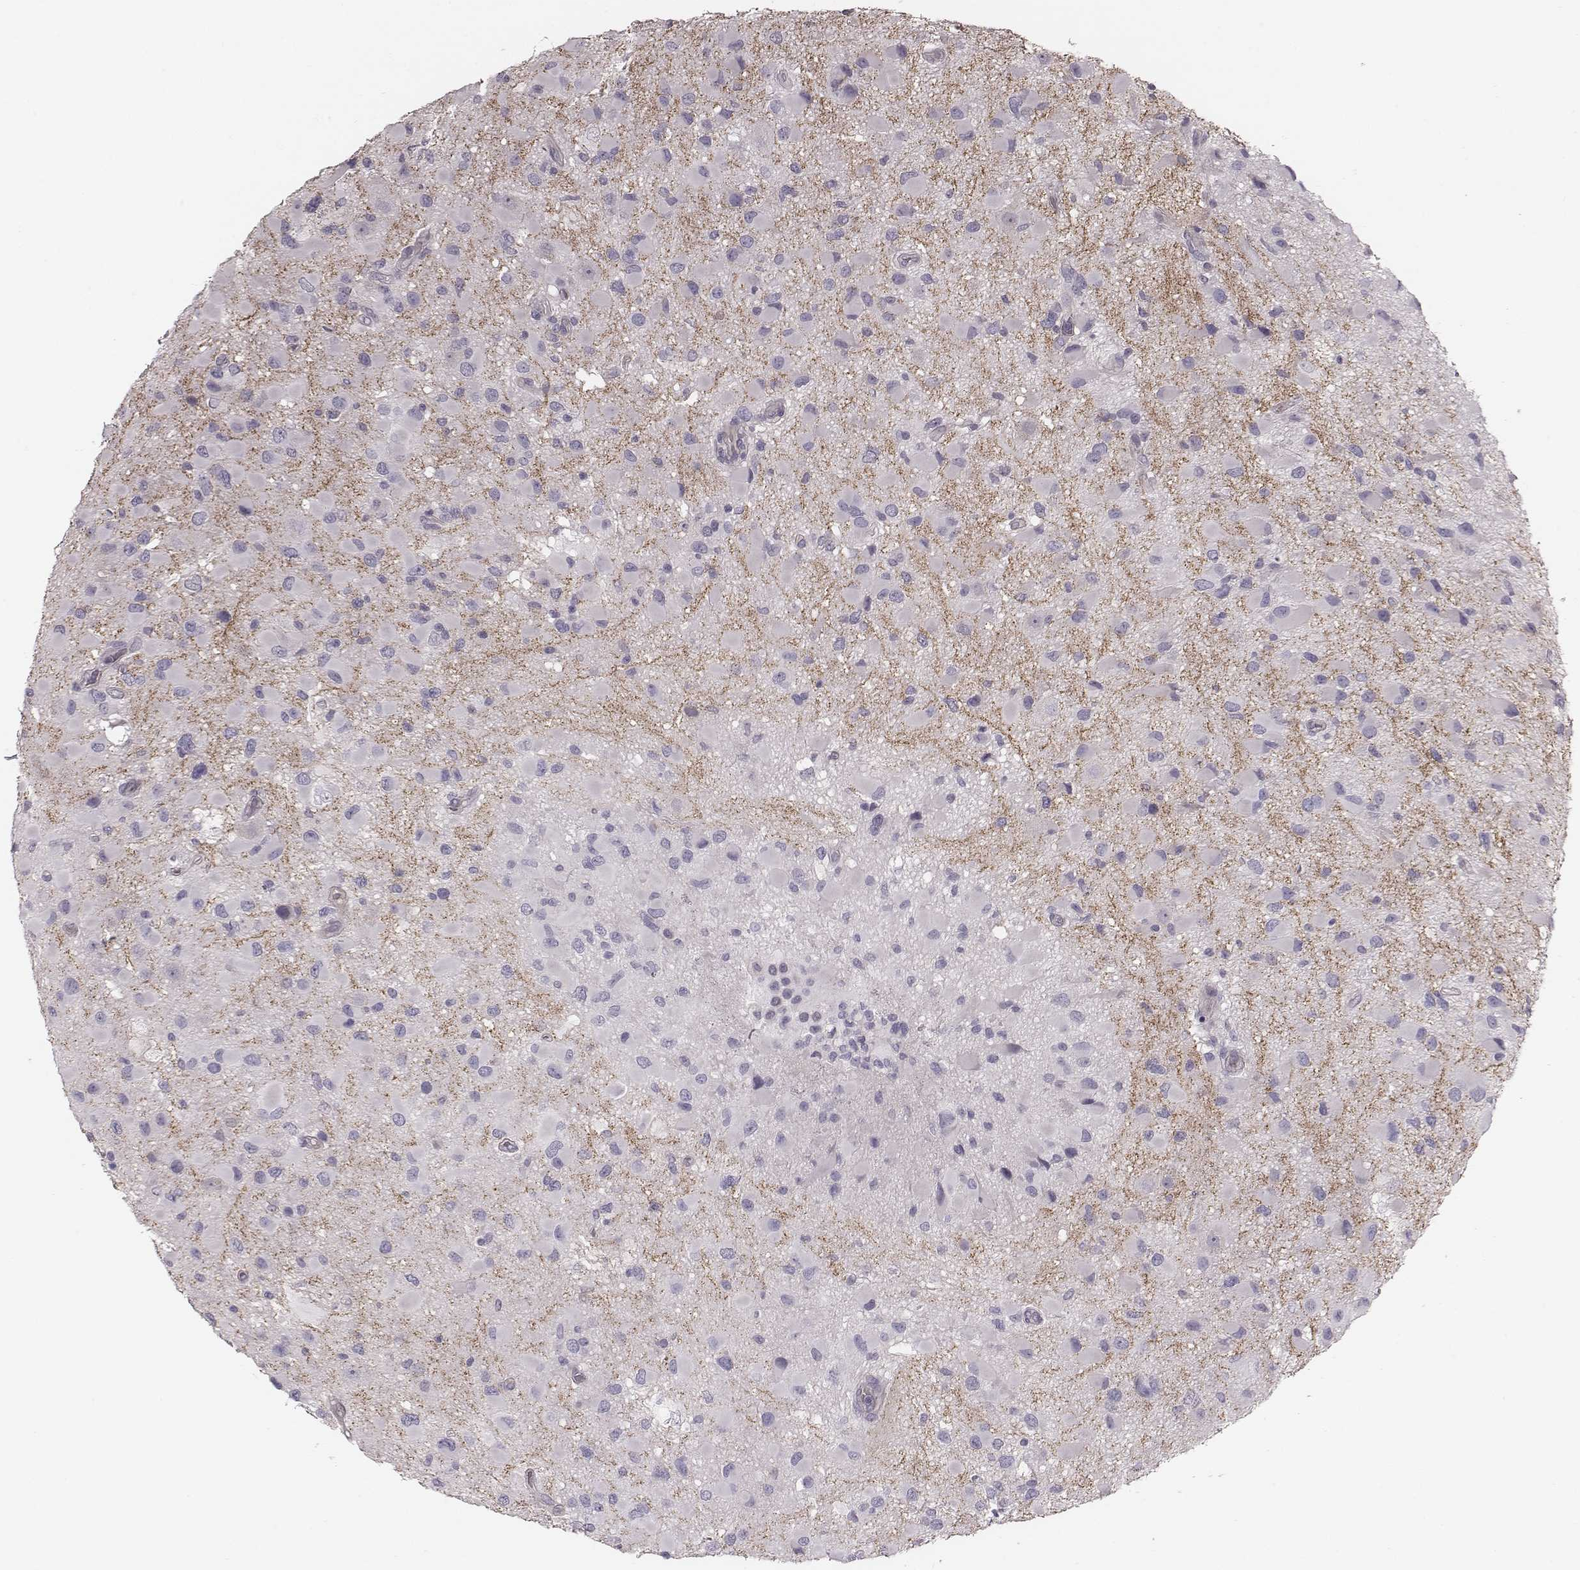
{"staining": {"intensity": "negative", "quantity": "none", "location": "none"}, "tissue": "glioma", "cell_type": "Tumor cells", "image_type": "cancer", "snomed": [{"axis": "morphology", "description": "Glioma, malignant, Low grade"}, {"axis": "topography", "description": "Brain"}], "caption": "Malignant glioma (low-grade) stained for a protein using immunohistochemistry reveals no staining tumor cells.", "gene": "CACNG4", "patient": {"sex": "female", "age": 32}}